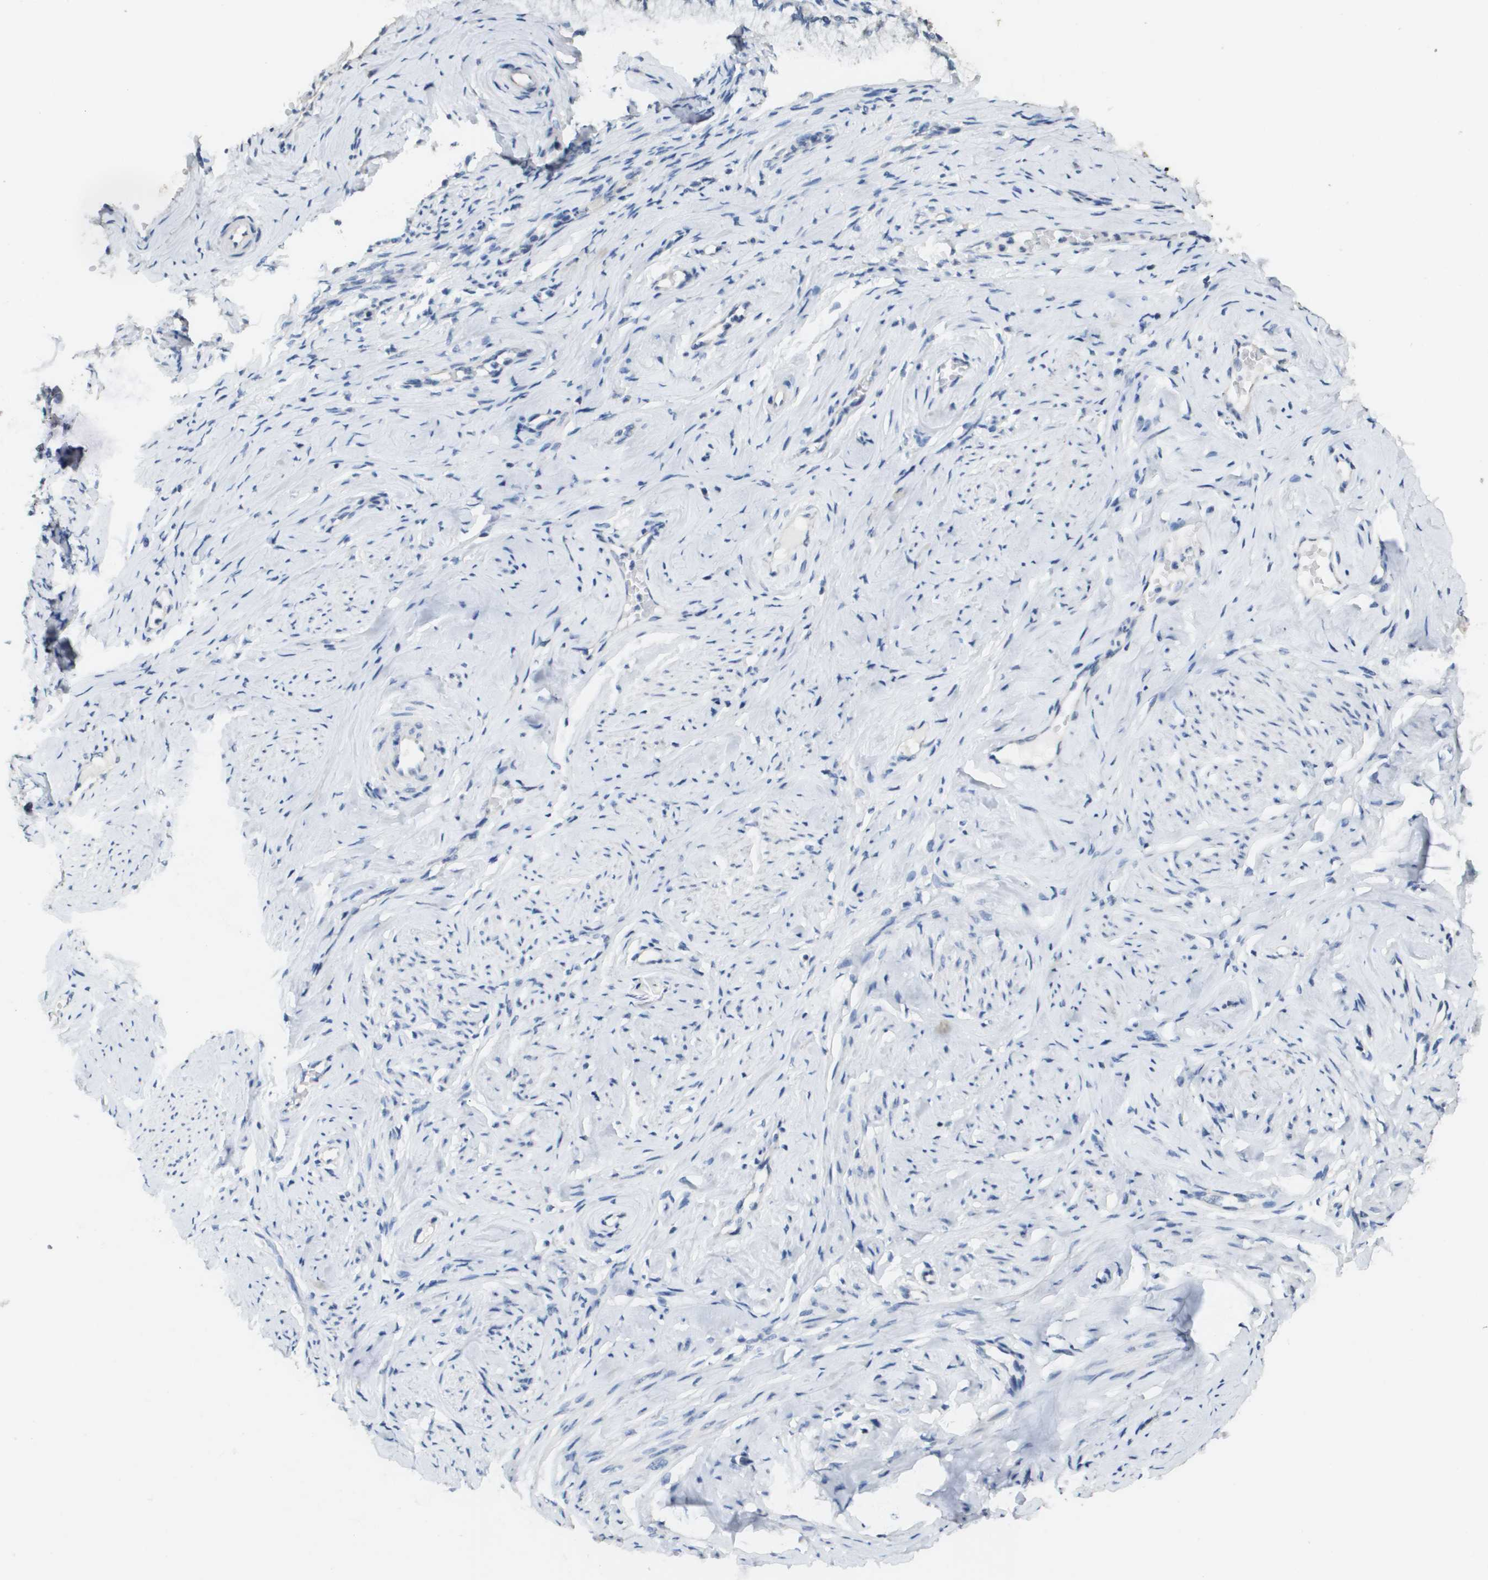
{"staining": {"intensity": "weak", "quantity": "<25%", "location": "cytoplasmic/membranous"}, "tissue": "cervical cancer", "cell_type": "Tumor cells", "image_type": "cancer", "snomed": [{"axis": "morphology", "description": "Squamous cell carcinoma, NOS"}, {"axis": "topography", "description": "Cervix"}], "caption": "The immunohistochemistry (IHC) photomicrograph has no significant expression in tumor cells of cervical cancer tissue. Brightfield microscopy of immunohistochemistry stained with DAB (brown) and hematoxylin (blue), captured at high magnification.", "gene": "MT3", "patient": {"sex": "female", "age": 63}}